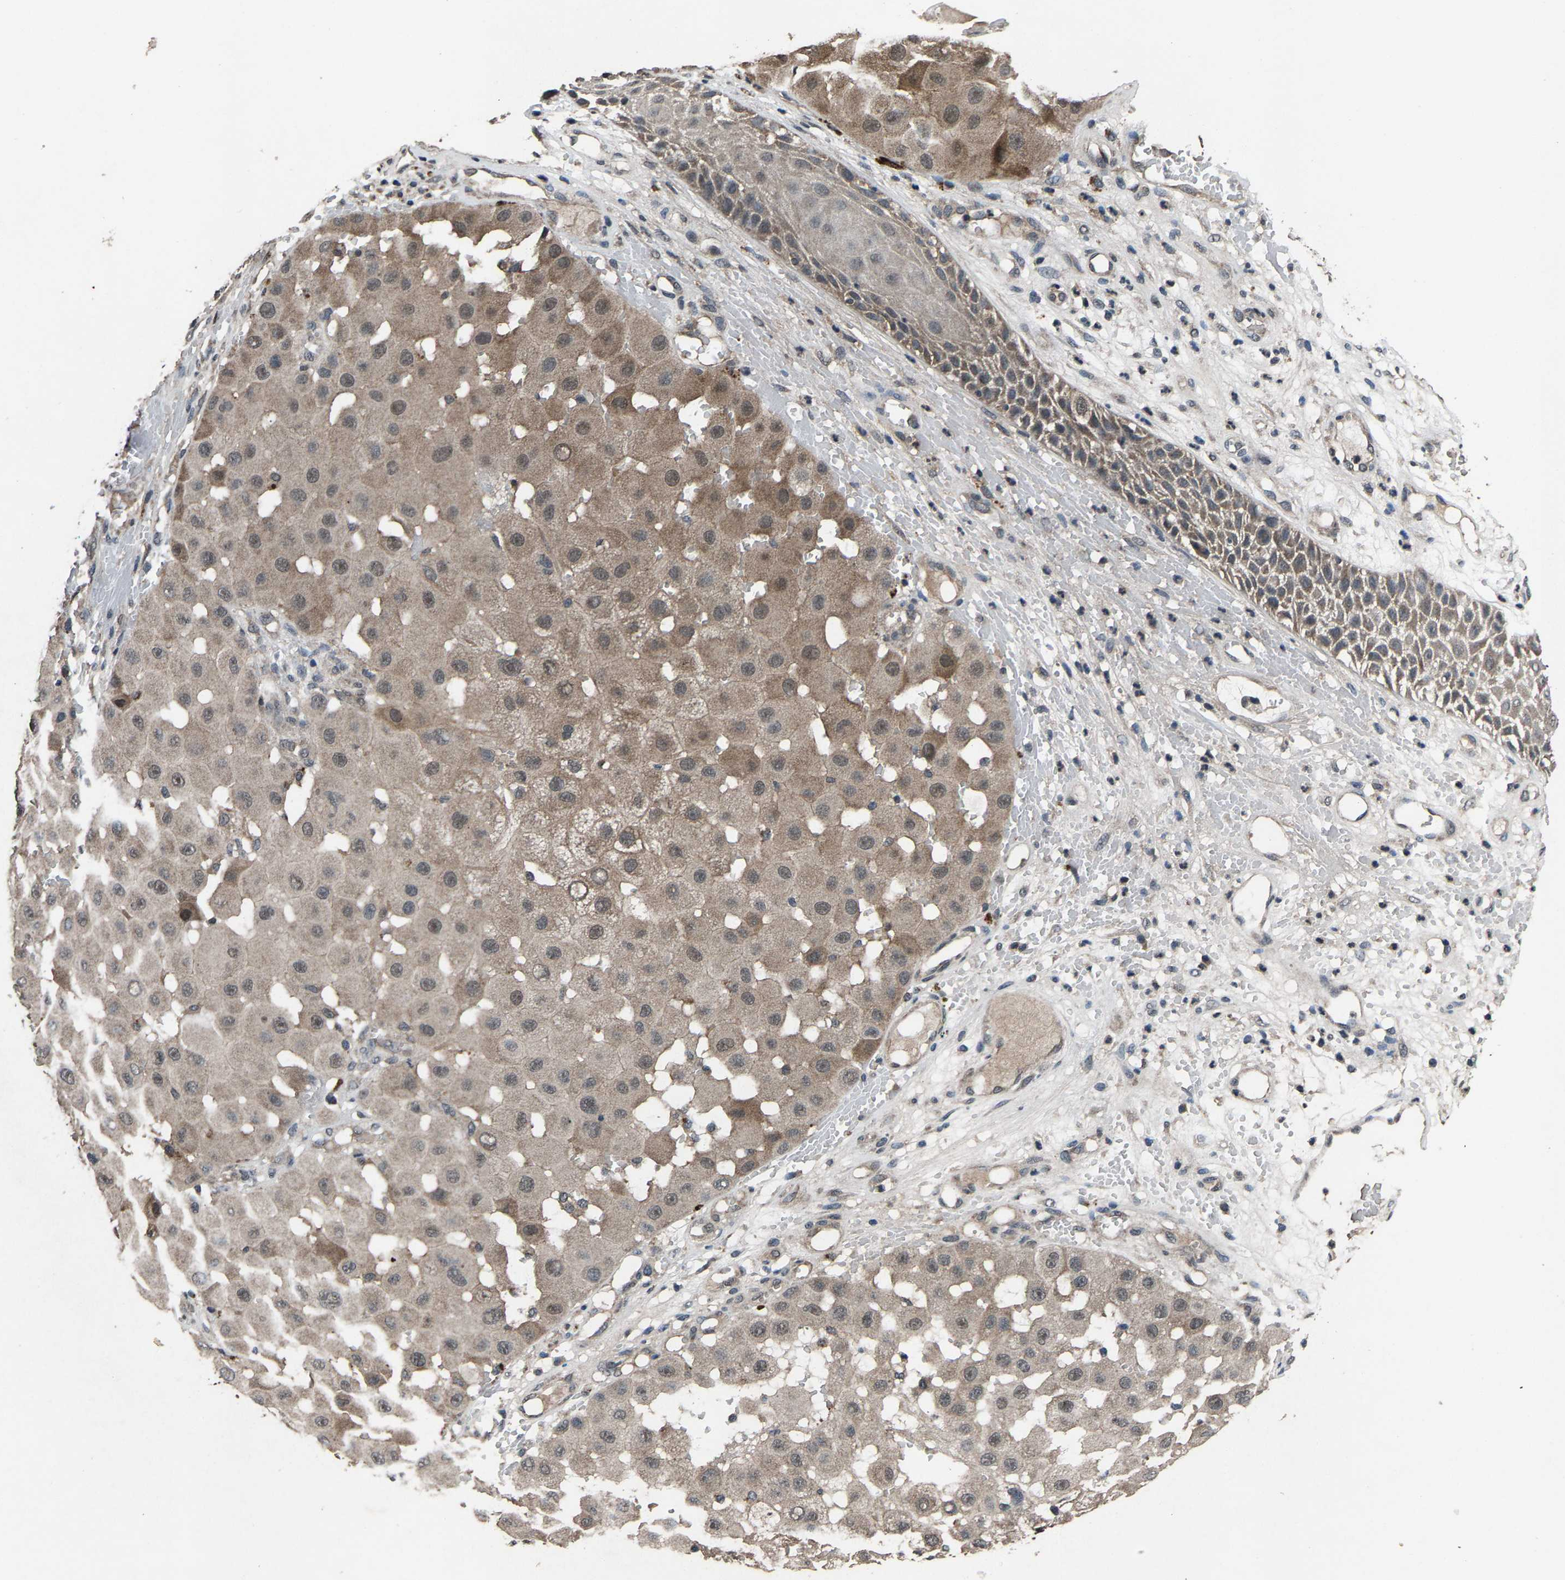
{"staining": {"intensity": "weak", "quantity": ">75%", "location": "cytoplasmic/membranous,nuclear"}, "tissue": "melanoma", "cell_type": "Tumor cells", "image_type": "cancer", "snomed": [{"axis": "morphology", "description": "Malignant melanoma, NOS"}, {"axis": "topography", "description": "Skin"}], "caption": "This is an image of immunohistochemistry staining of melanoma, which shows weak staining in the cytoplasmic/membranous and nuclear of tumor cells.", "gene": "HUWE1", "patient": {"sex": "female", "age": 81}}